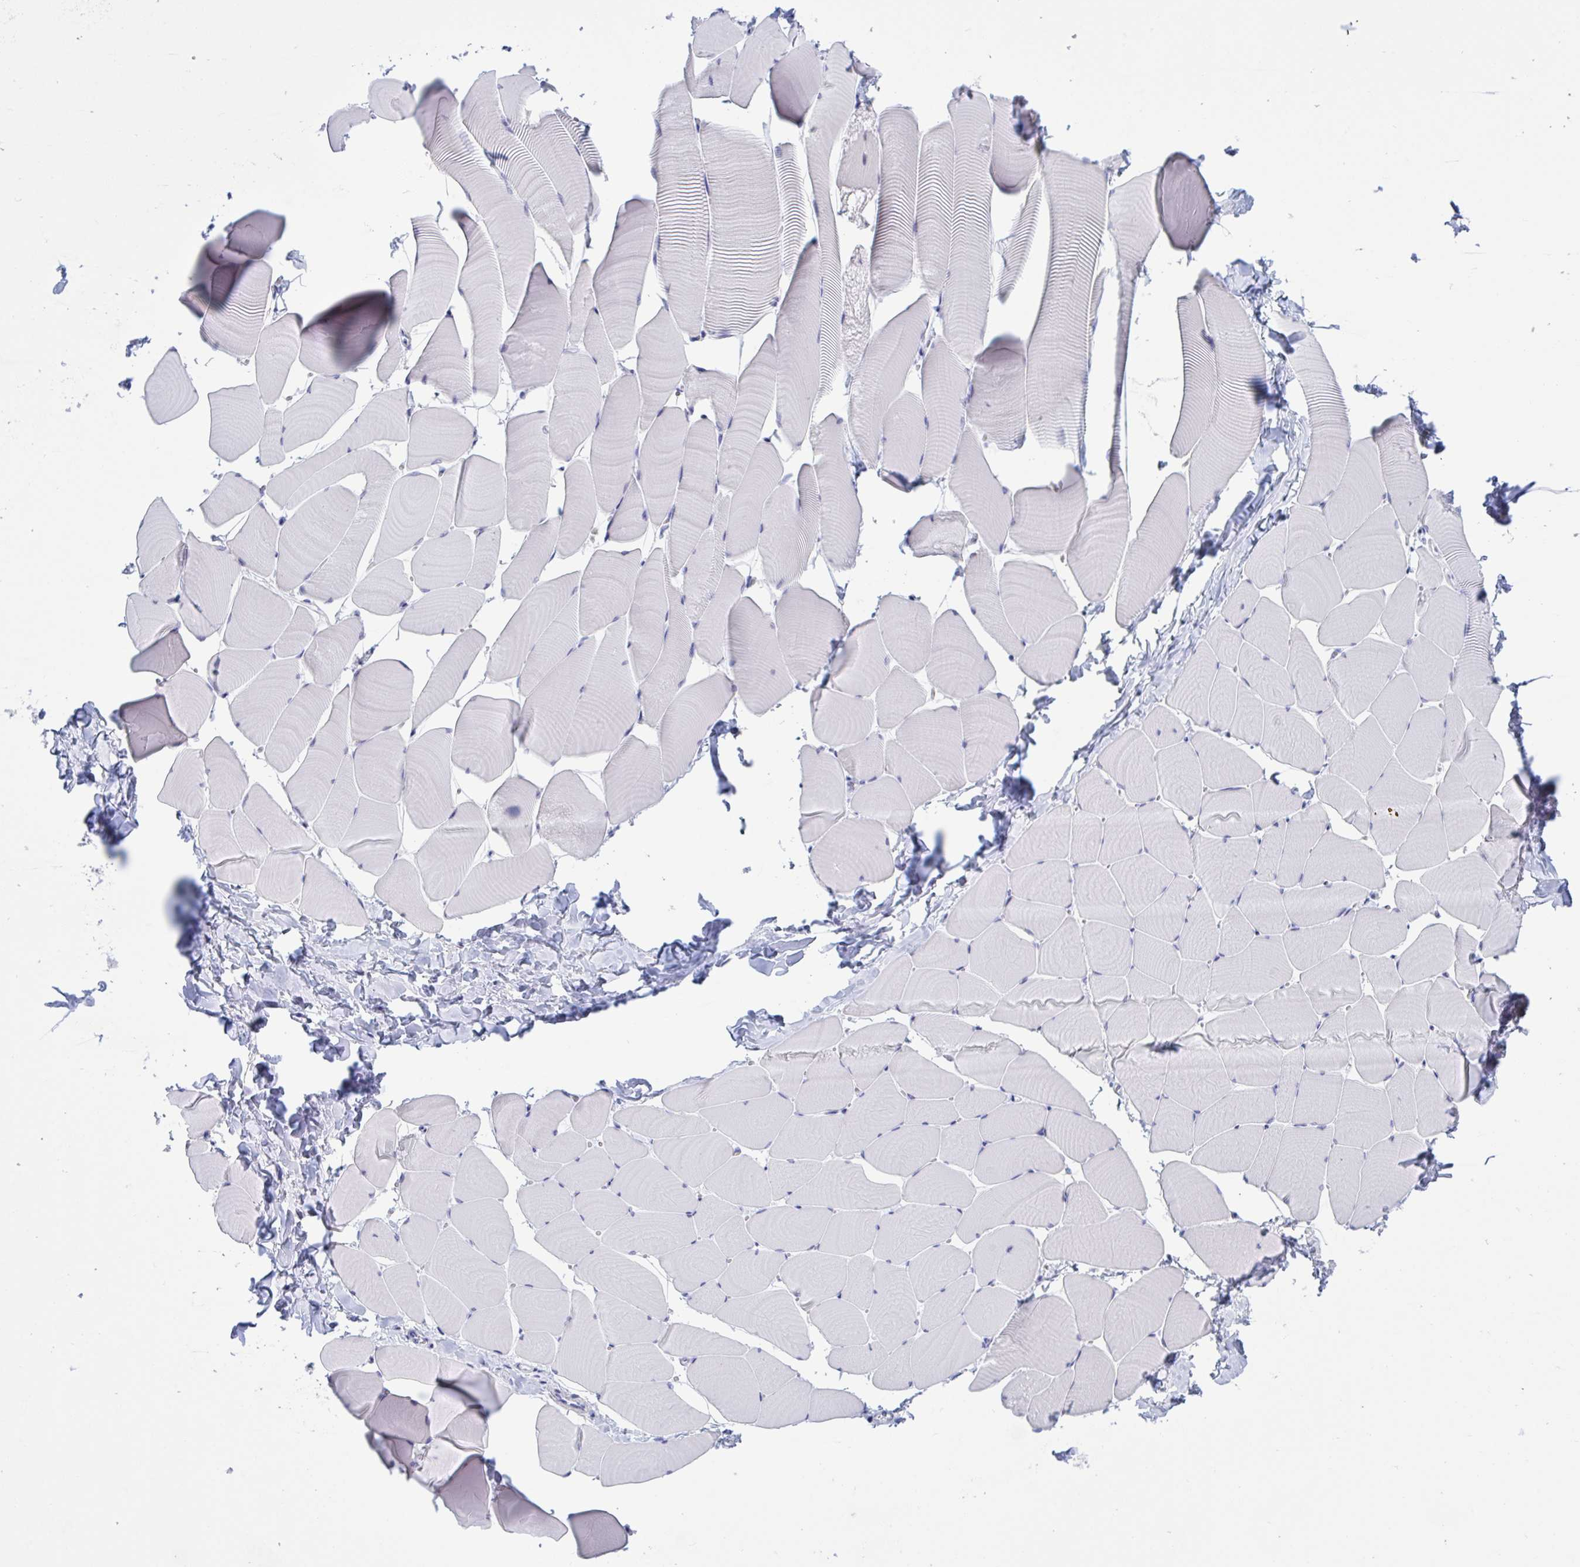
{"staining": {"intensity": "negative", "quantity": "none", "location": "none"}, "tissue": "skeletal muscle", "cell_type": "Myocytes", "image_type": "normal", "snomed": [{"axis": "morphology", "description": "Normal tissue, NOS"}, {"axis": "topography", "description": "Skeletal muscle"}], "caption": "An IHC image of unremarkable skeletal muscle is shown. There is no staining in myocytes of skeletal muscle.", "gene": "SERPINB13", "patient": {"sex": "male", "age": 25}}